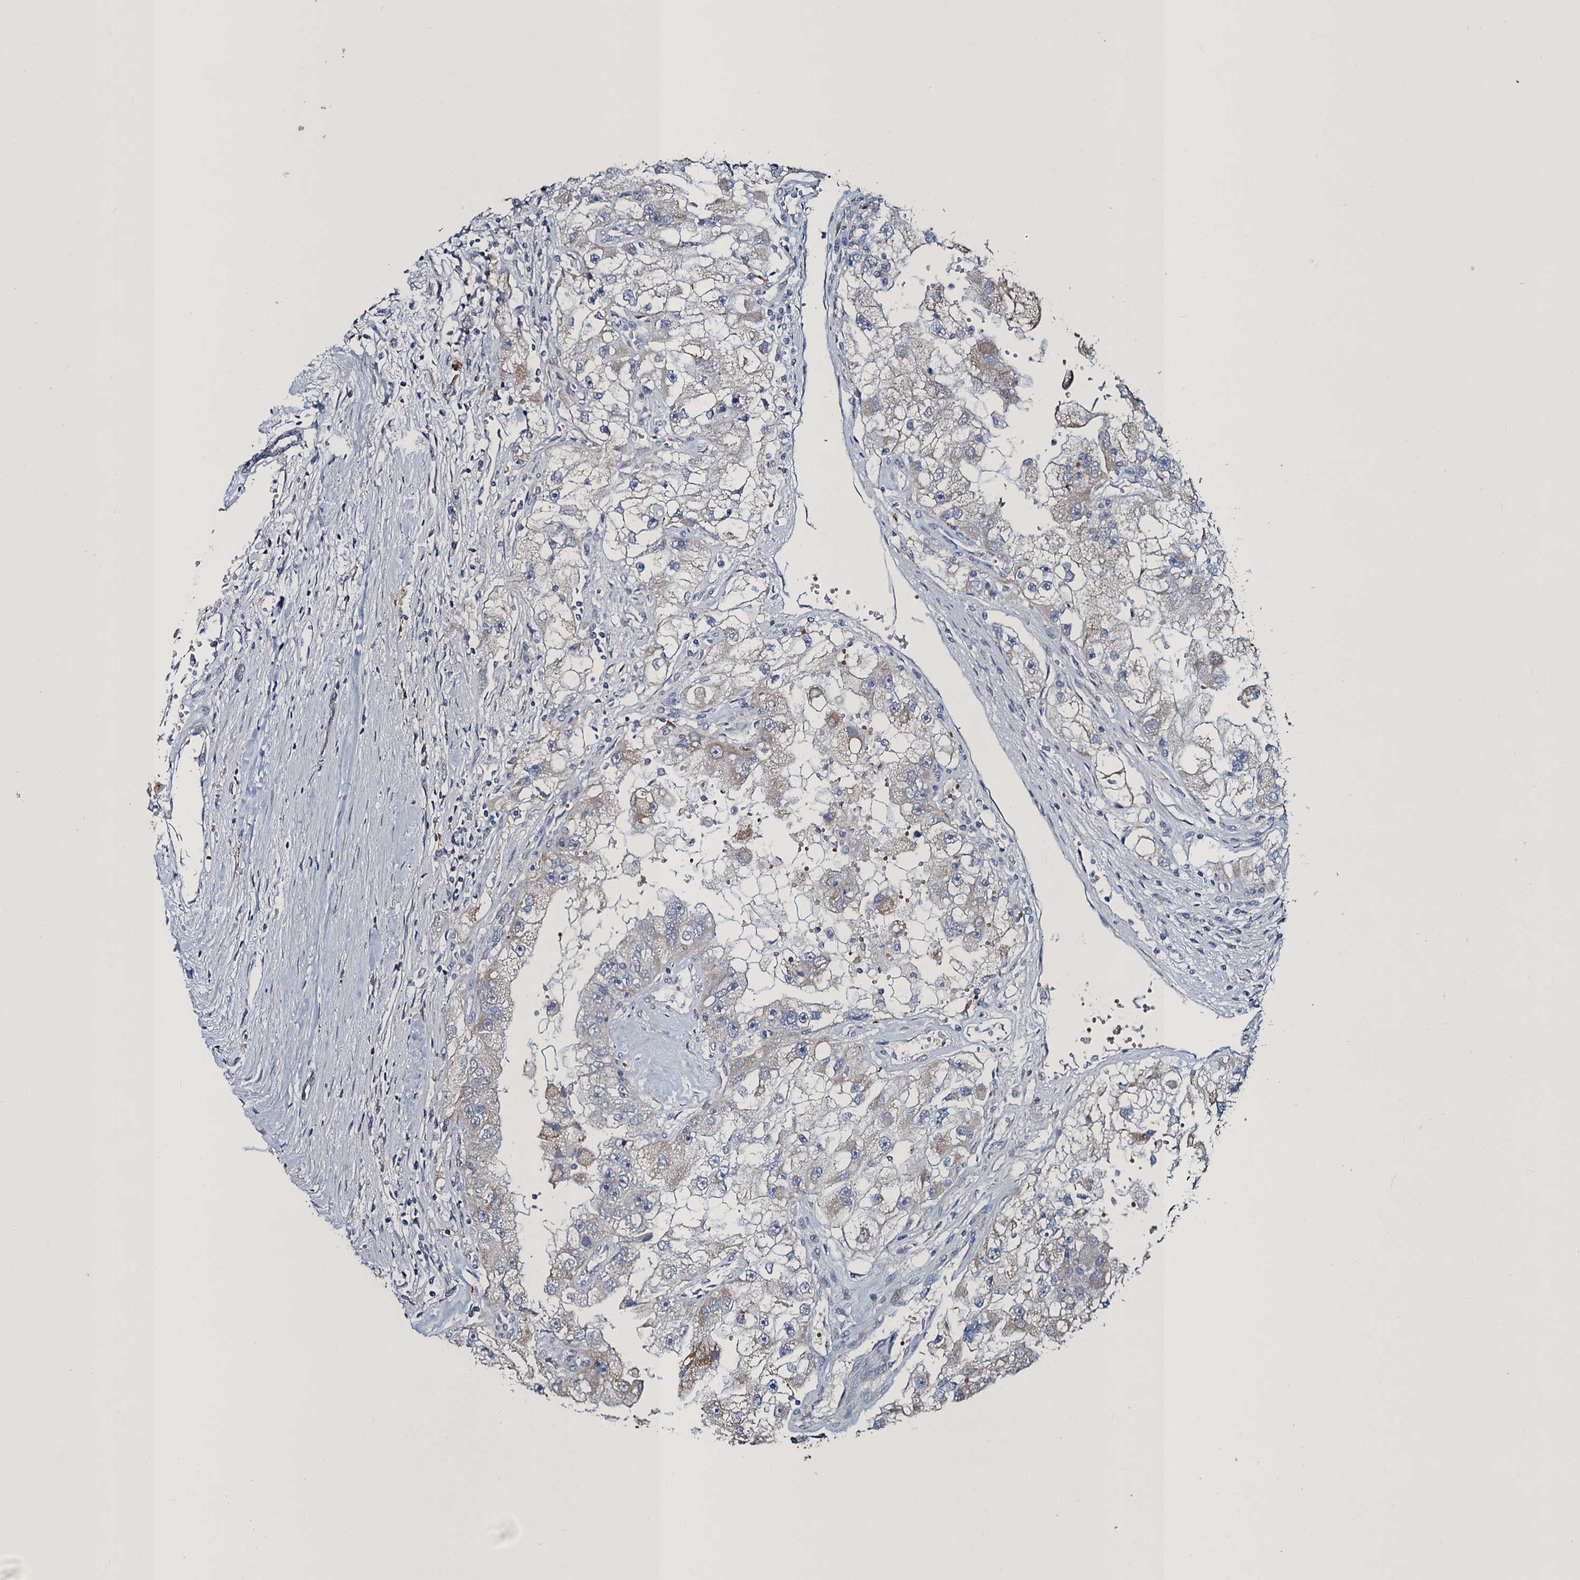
{"staining": {"intensity": "weak", "quantity": "<25%", "location": "cytoplasmic/membranous"}, "tissue": "renal cancer", "cell_type": "Tumor cells", "image_type": "cancer", "snomed": [{"axis": "morphology", "description": "Adenocarcinoma, NOS"}, {"axis": "topography", "description": "Kidney"}], "caption": "The histopathology image reveals no staining of tumor cells in renal cancer.", "gene": "ATOSA", "patient": {"sex": "male", "age": 63}}